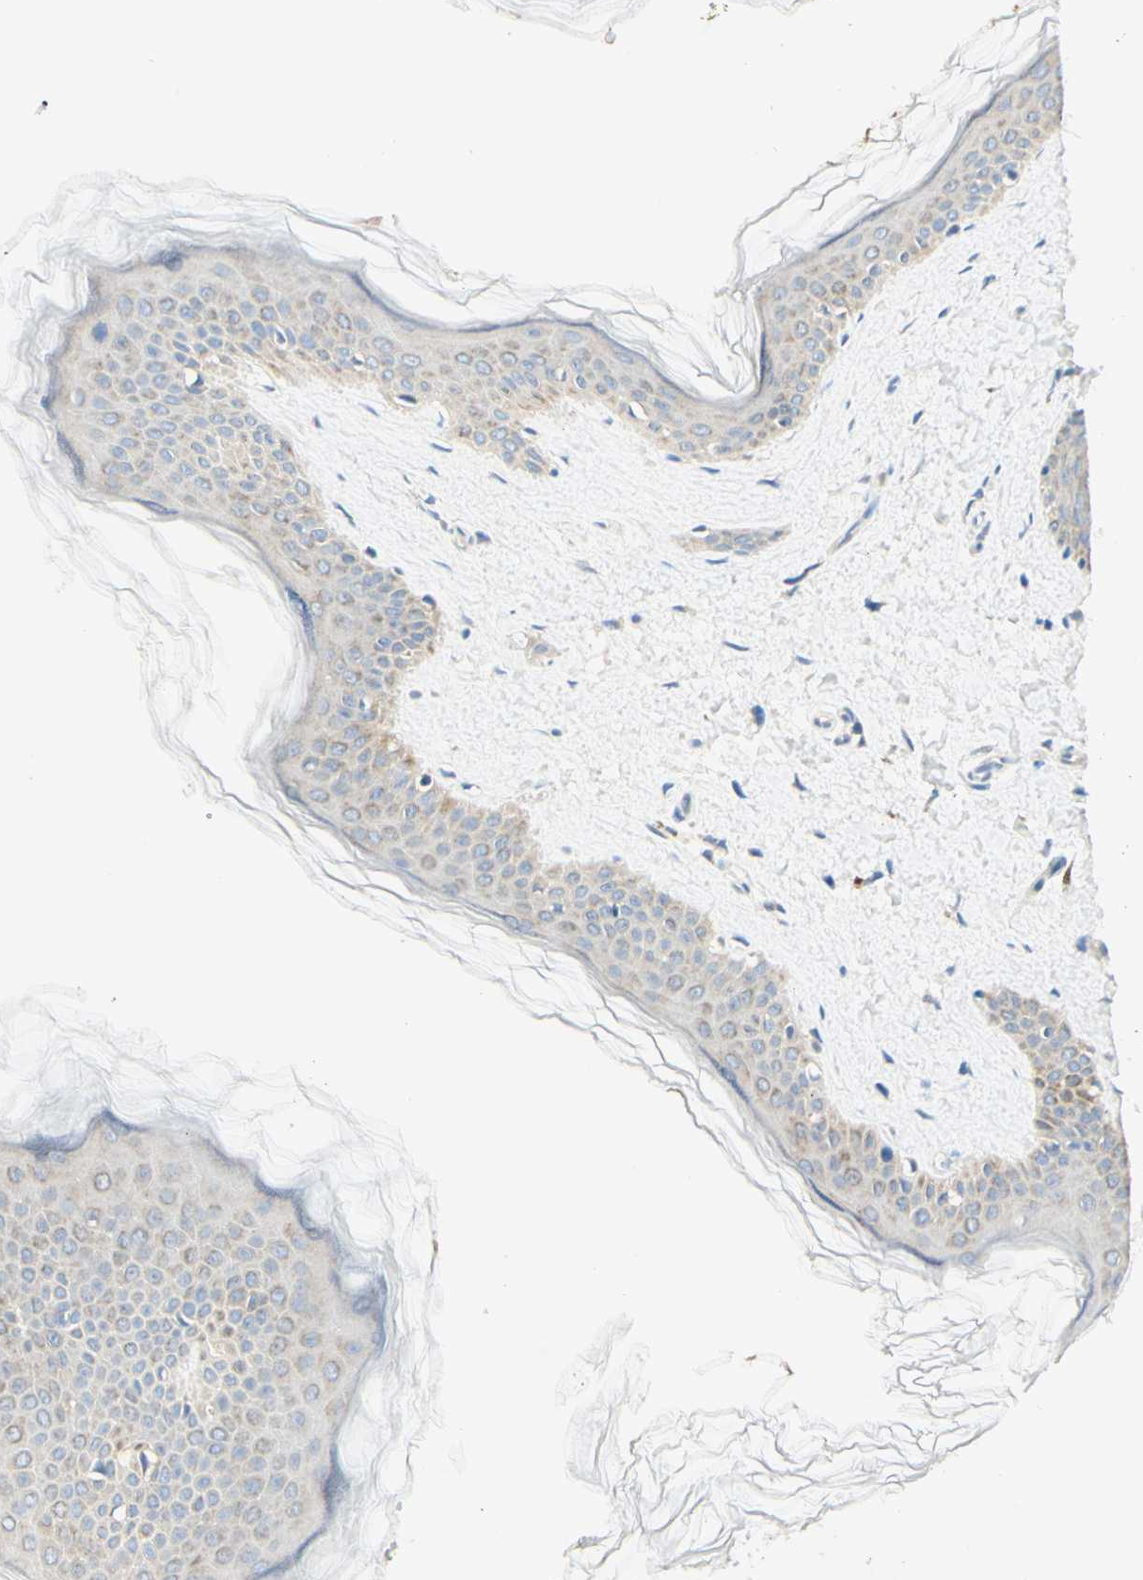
{"staining": {"intensity": "negative", "quantity": "none", "location": "none"}, "tissue": "skin", "cell_type": "Fibroblasts", "image_type": "normal", "snomed": [{"axis": "morphology", "description": "Normal tissue, NOS"}, {"axis": "topography", "description": "Skin"}], "caption": "Fibroblasts show no significant positivity in benign skin.", "gene": "ARMC10", "patient": {"sex": "female", "age": 41}}